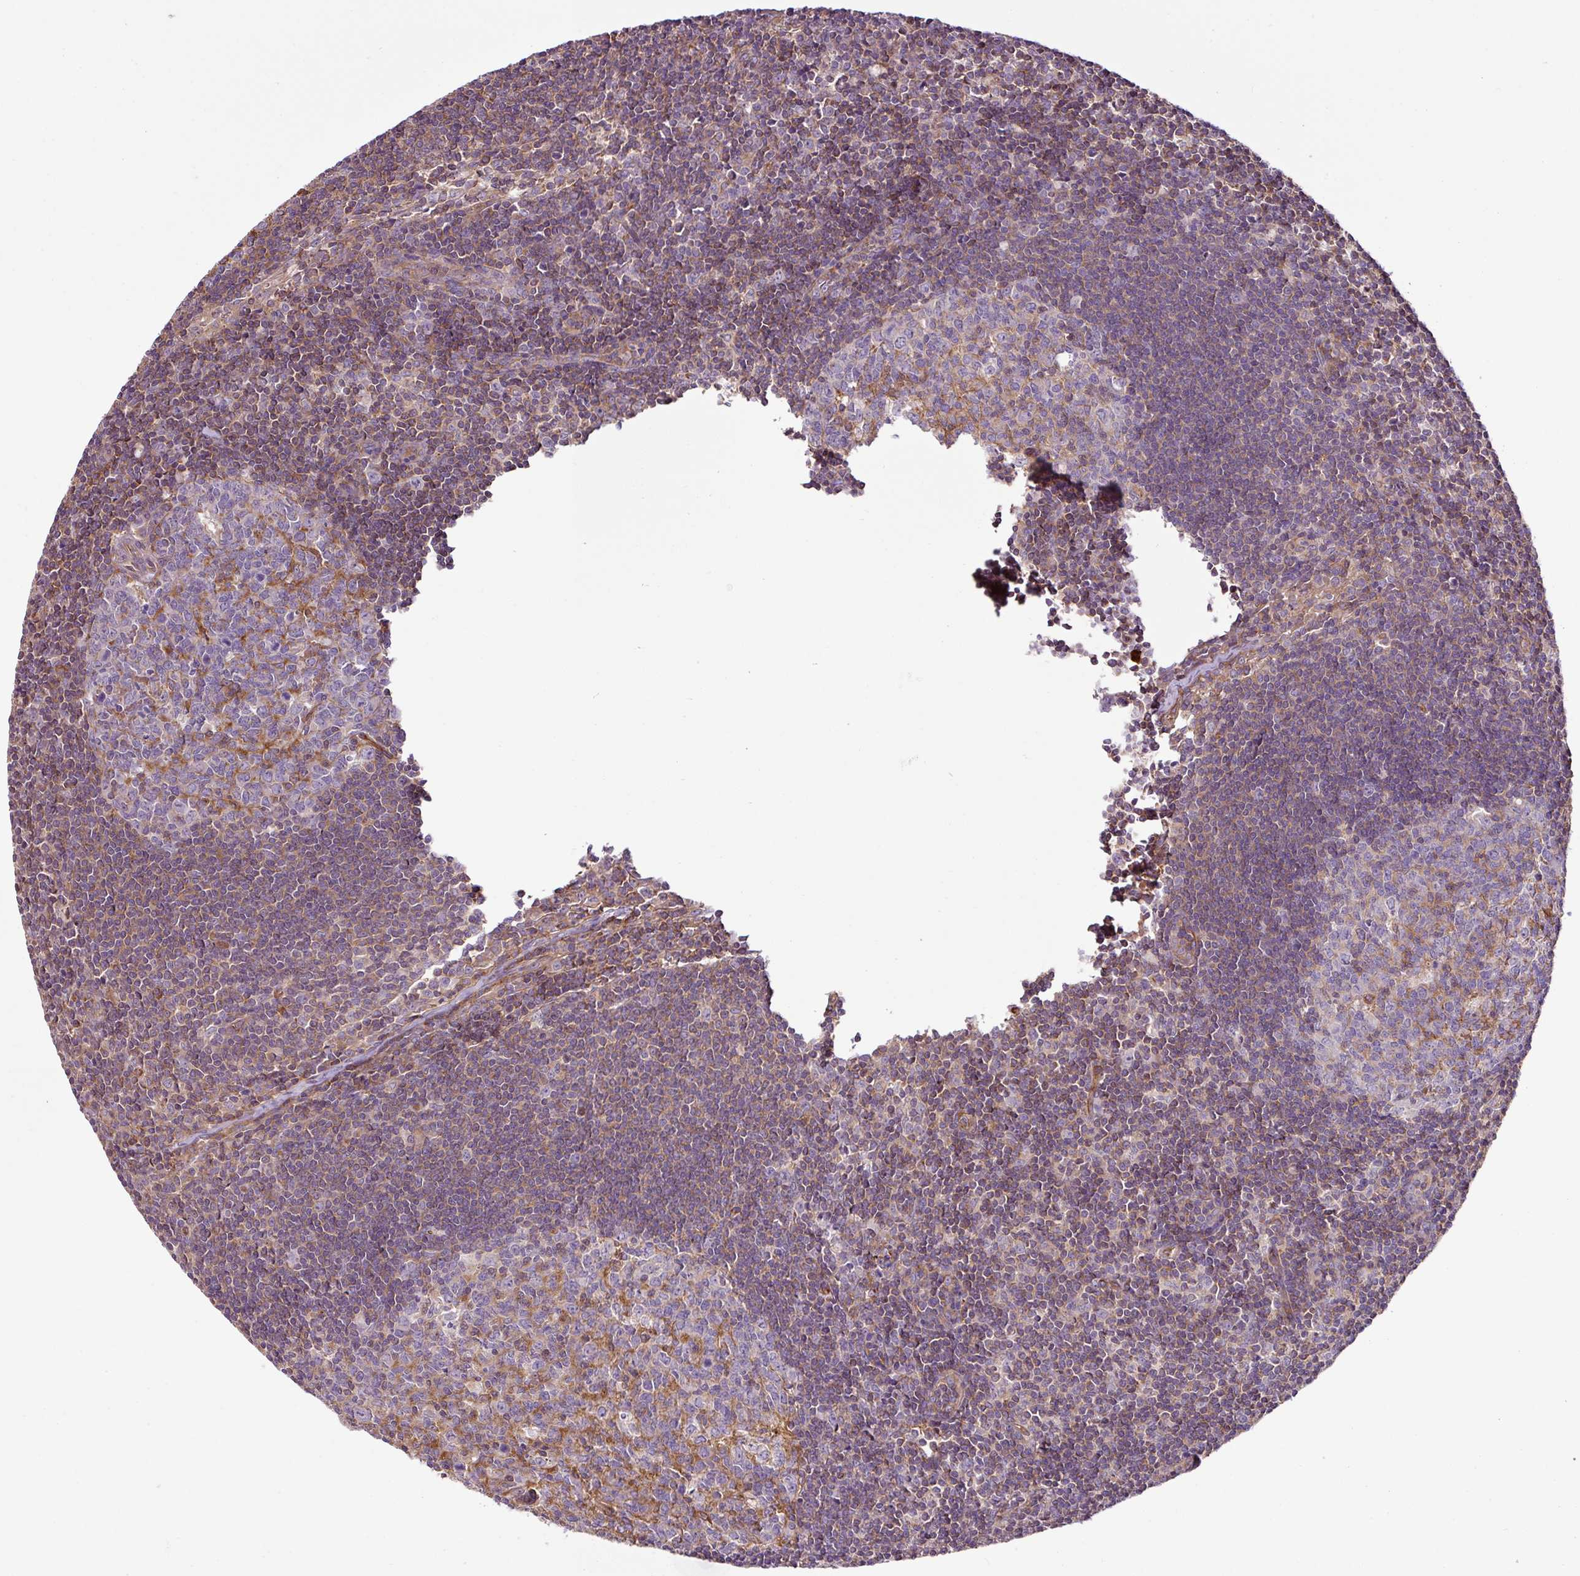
{"staining": {"intensity": "negative", "quantity": "none", "location": "none"}, "tissue": "lymph node", "cell_type": "Germinal center cells", "image_type": "normal", "snomed": [{"axis": "morphology", "description": "Normal tissue, NOS"}, {"axis": "topography", "description": "Lymph node"}], "caption": "Germinal center cells show no significant staining in unremarkable lymph node. Brightfield microscopy of immunohistochemistry stained with DAB (3,3'-diaminobenzidine) (brown) and hematoxylin (blue), captured at high magnification.", "gene": "ZNF106", "patient": {"sex": "female", "age": 29}}